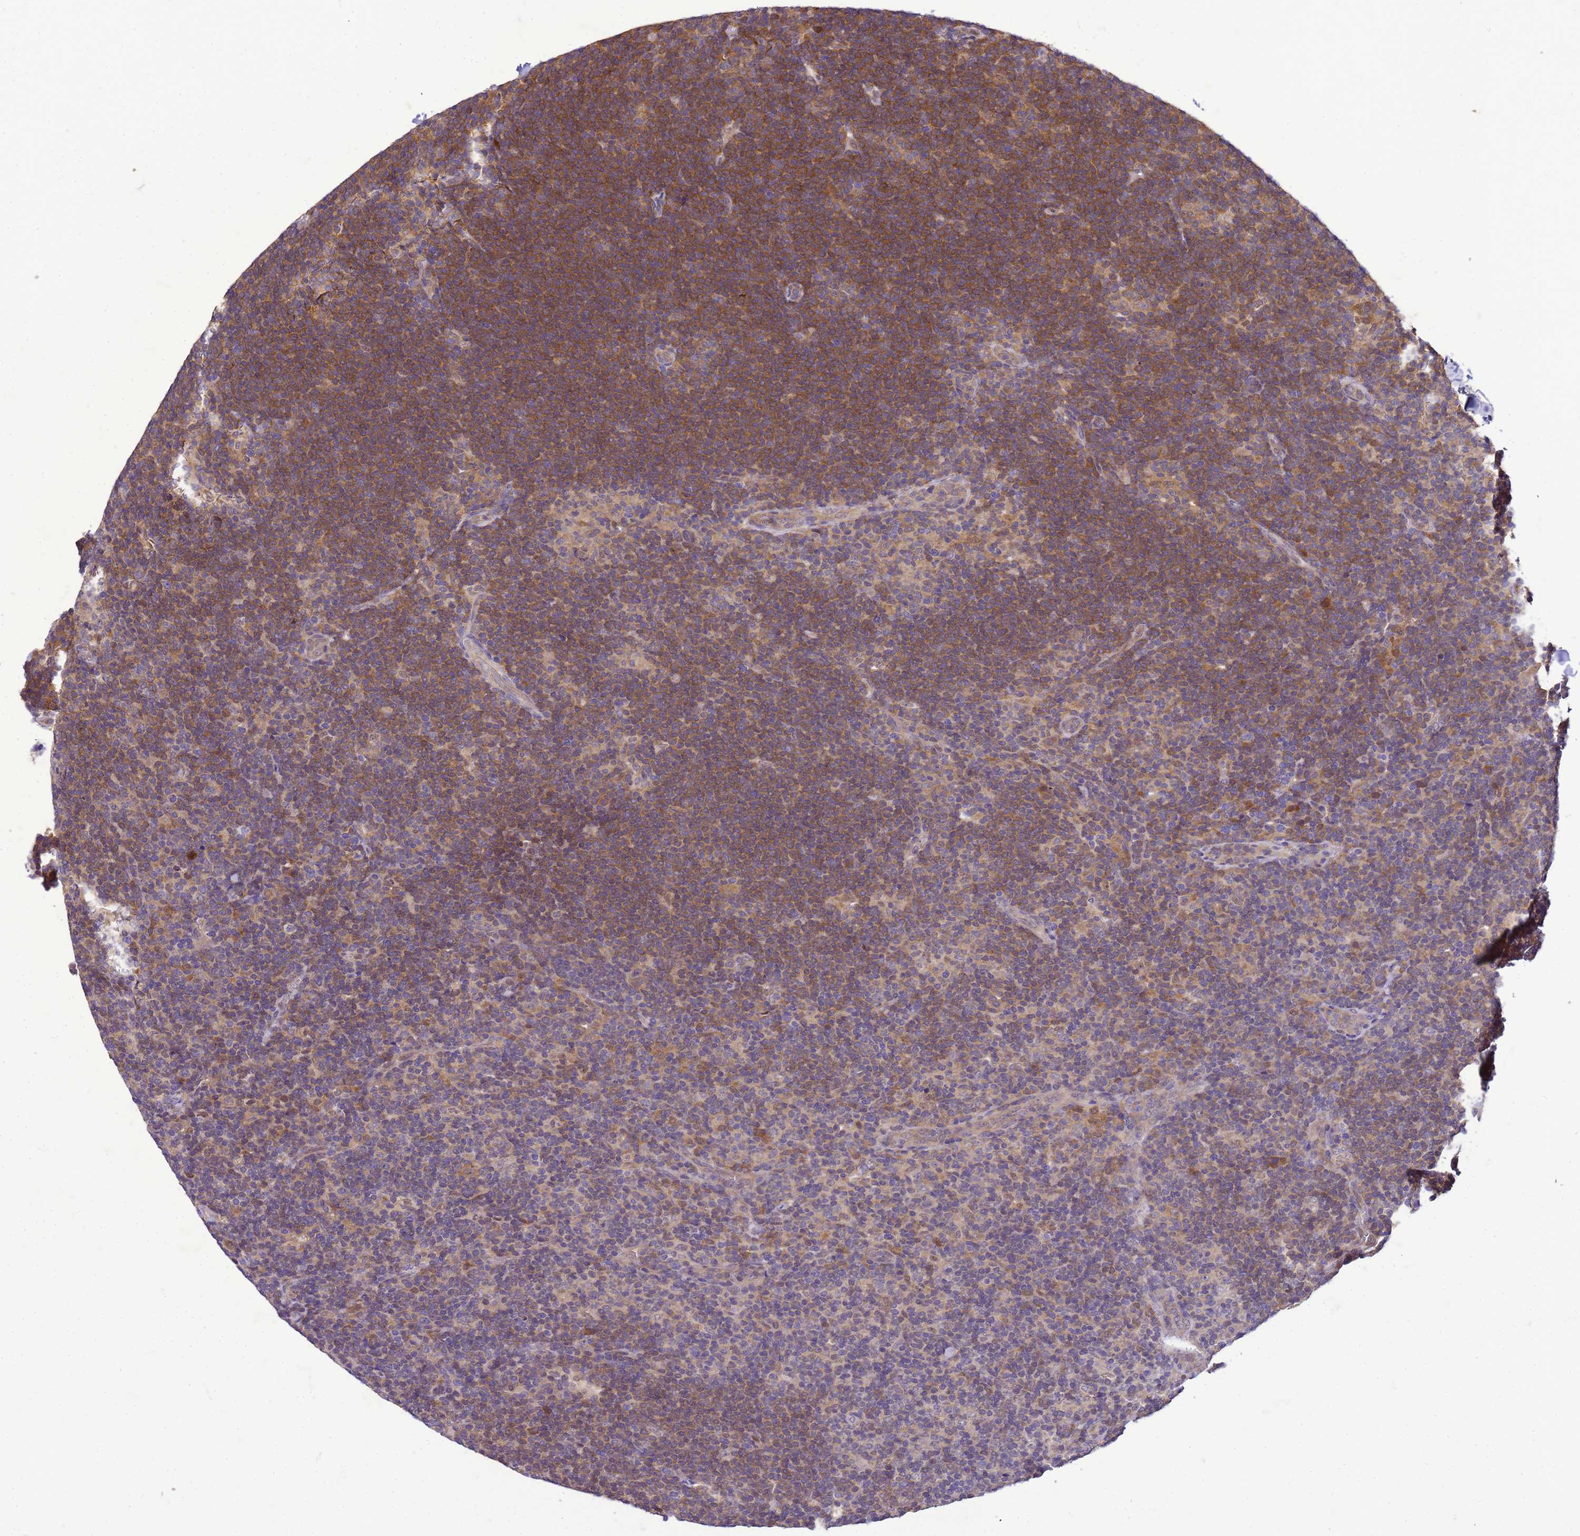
{"staining": {"intensity": "weak", "quantity": ">75%", "location": "cytoplasmic/membranous"}, "tissue": "lymphoma", "cell_type": "Tumor cells", "image_type": "cancer", "snomed": [{"axis": "morphology", "description": "Hodgkin's disease, NOS"}, {"axis": "topography", "description": "Lymph node"}], "caption": "DAB (3,3'-diaminobenzidine) immunohistochemical staining of lymphoma reveals weak cytoplasmic/membranous protein staining in approximately >75% of tumor cells. The staining was performed using DAB (3,3'-diaminobenzidine), with brown indicating positive protein expression. Nuclei are stained blue with hematoxylin.", "gene": "DDI2", "patient": {"sex": "female", "age": 57}}